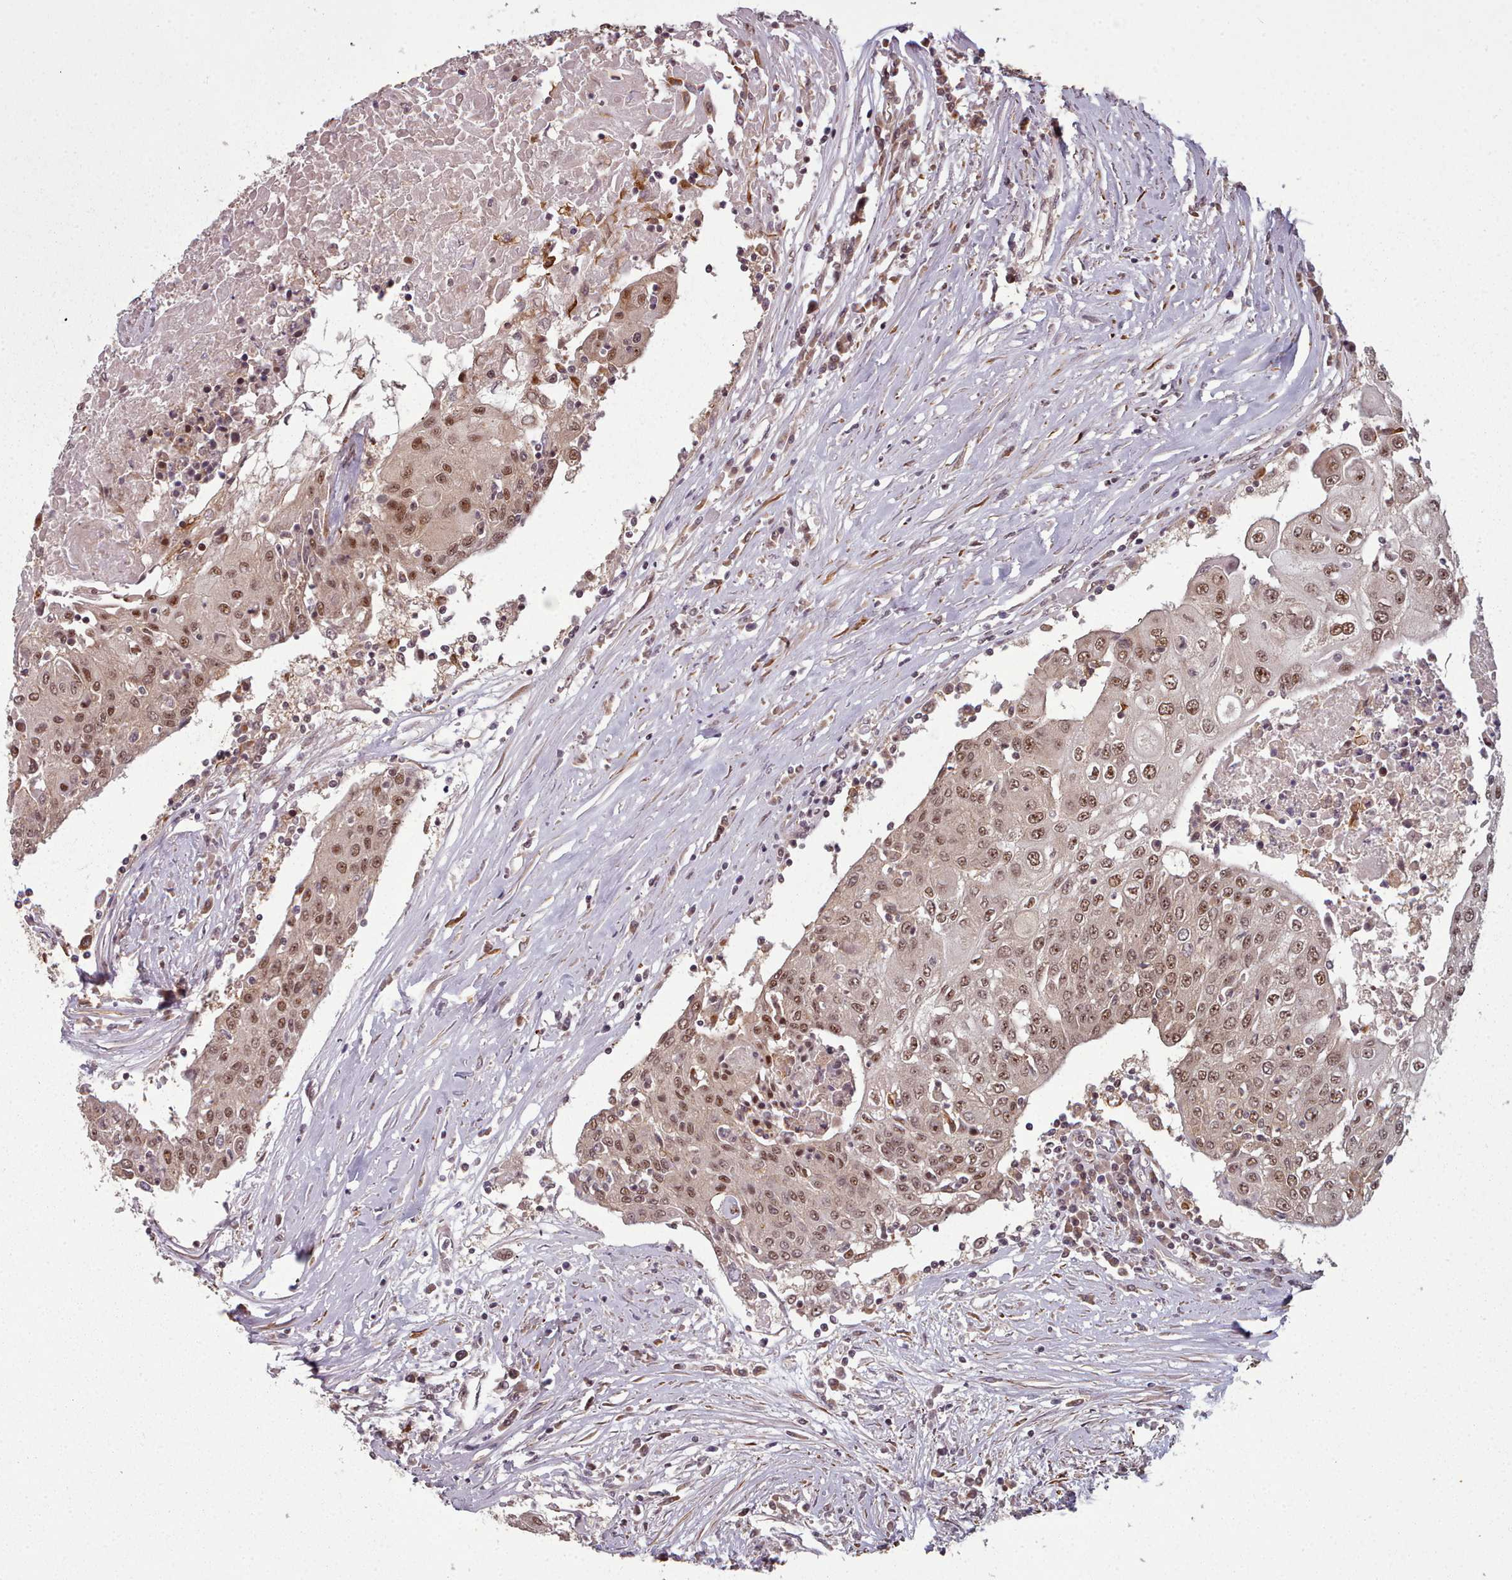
{"staining": {"intensity": "moderate", "quantity": ">75%", "location": "nuclear"}, "tissue": "urothelial cancer", "cell_type": "Tumor cells", "image_type": "cancer", "snomed": [{"axis": "morphology", "description": "Urothelial carcinoma, High grade"}, {"axis": "topography", "description": "Urinary bladder"}], "caption": "Brown immunohistochemical staining in urothelial cancer displays moderate nuclear staining in about >75% of tumor cells. (DAB (3,3'-diaminobenzidine) IHC, brown staining for protein, blue staining for nuclei).", "gene": "DHX8", "patient": {"sex": "female", "age": 85}}